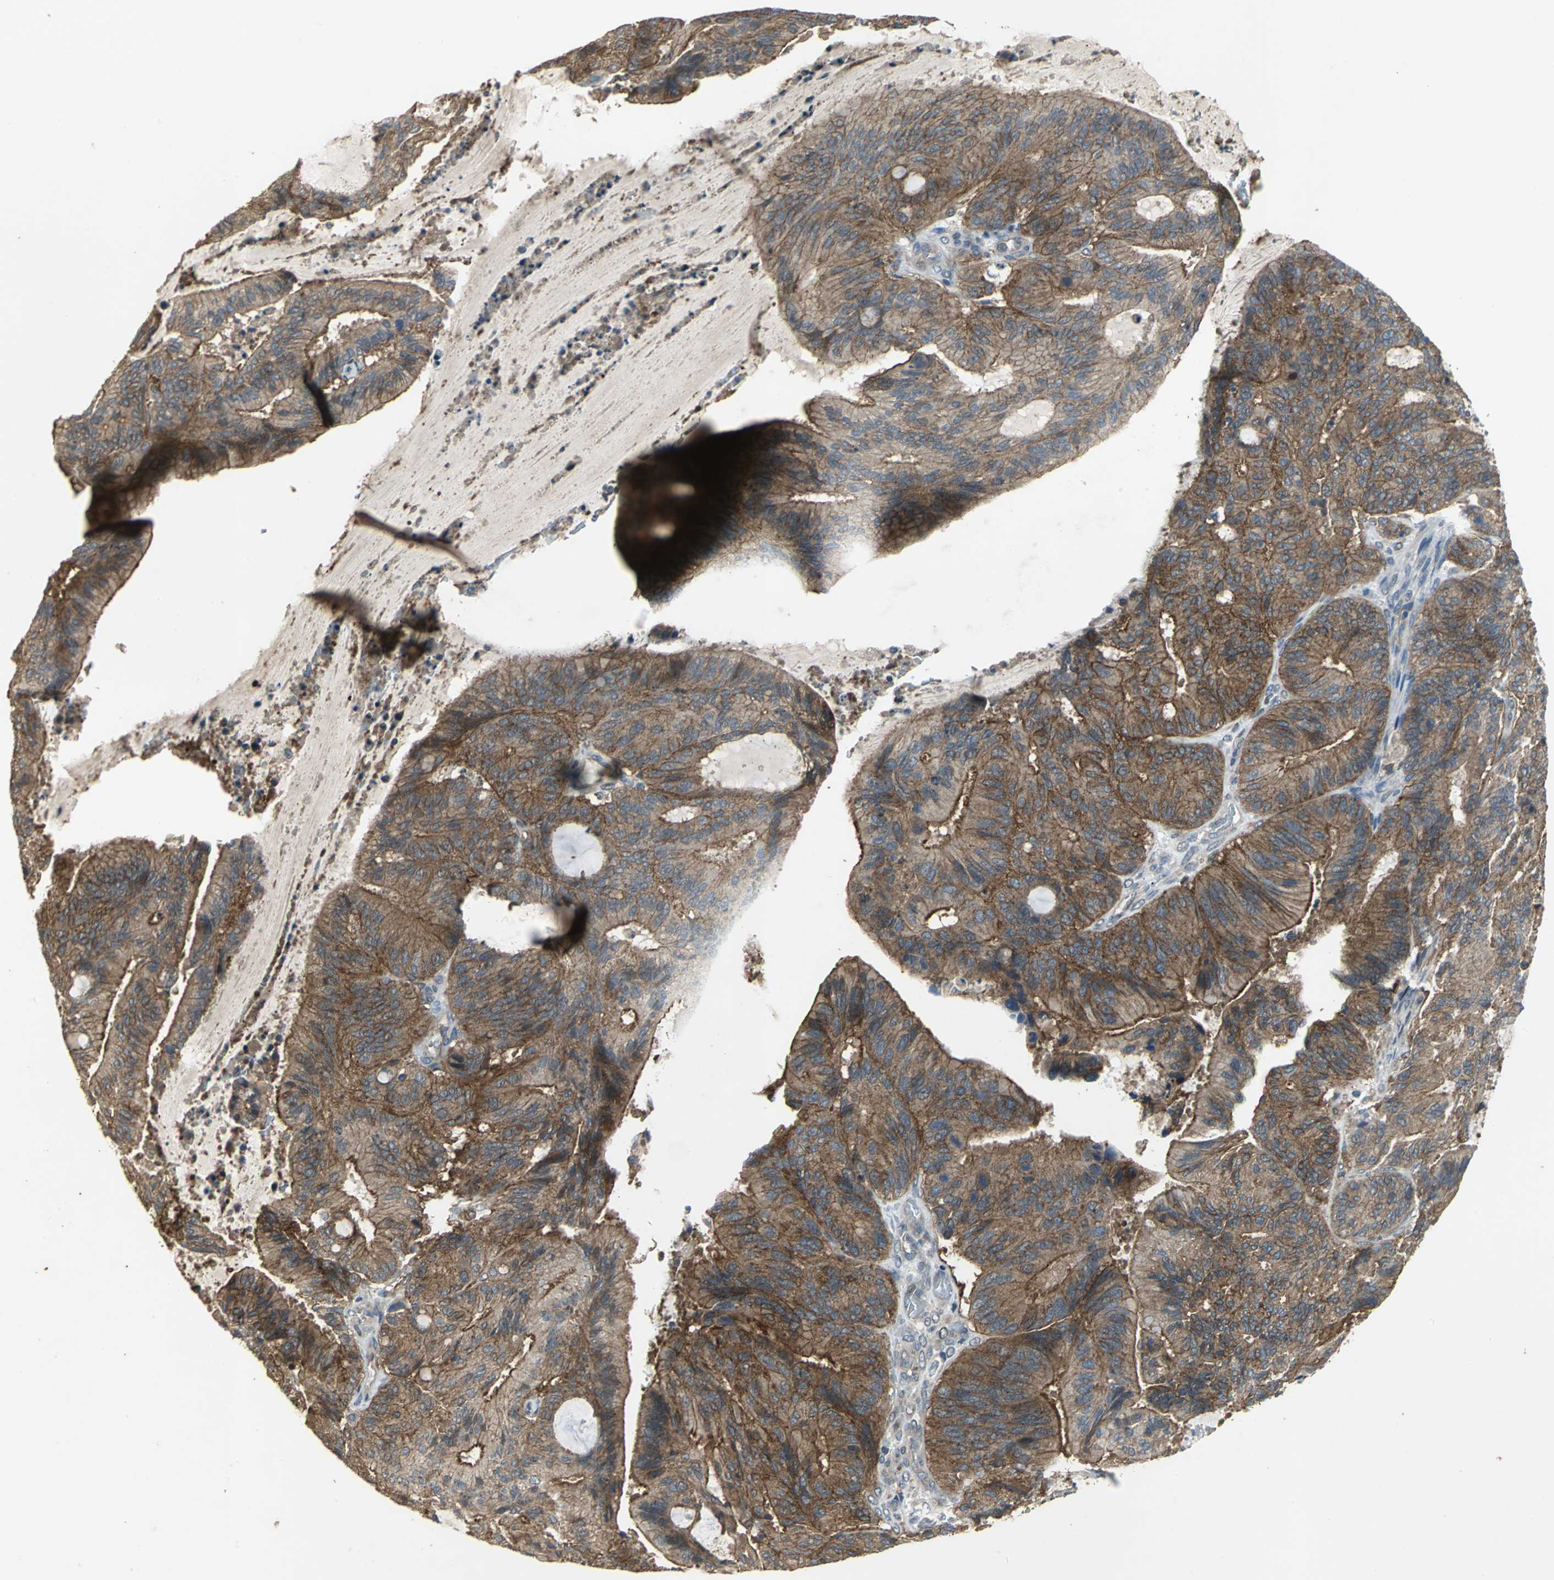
{"staining": {"intensity": "moderate", "quantity": ">75%", "location": "cytoplasmic/membranous"}, "tissue": "liver cancer", "cell_type": "Tumor cells", "image_type": "cancer", "snomed": [{"axis": "morphology", "description": "Cholangiocarcinoma"}, {"axis": "topography", "description": "Liver"}], "caption": "A medium amount of moderate cytoplasmic/membranous positivity is present in about >75% of tumor cells in liver cholangiocarcinoma tissue. The staining was performed using DAB (3,3'-diaminobenzidine), with brown indicating positive protein expression. Nuclei are stained blue with hematoxylin.", "gene": "MET", "patient": {"sex": "female", "age": 73}}